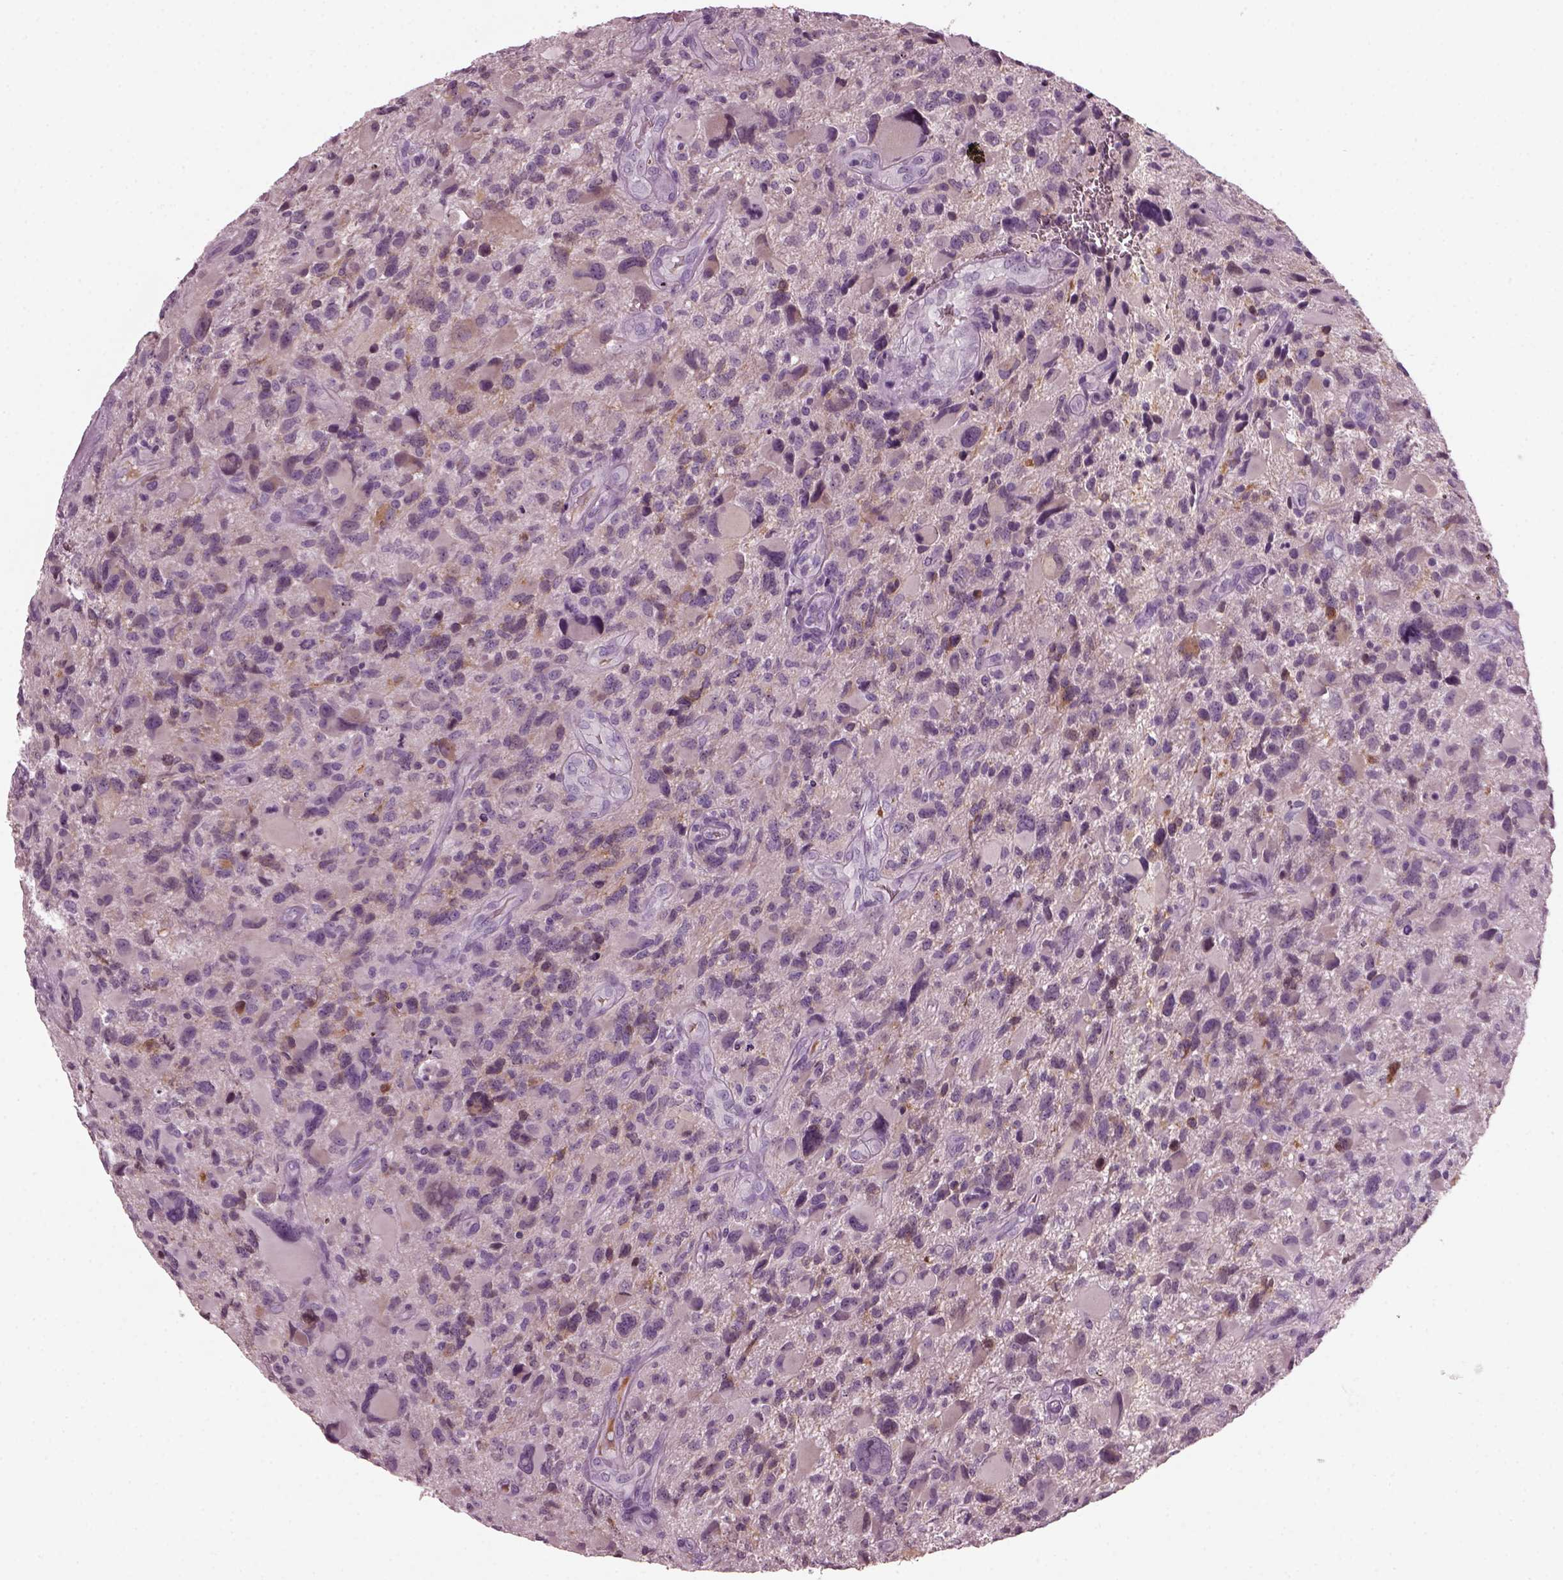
{"staining": {"intensity": "negative", "quantity": "none", "location": "none"}, "tissue": "glioma", "cell_type": "Tumor cells", "image_type": "cancer", "snomed": [{"axis": "morphology", "description": "Glioma, malignant, NOS"}, {"axis": "morphology", "description": "Glioma, malignant, High grade"}, {"axis": "topography", "description": "Brain"}], "caption": "Protein analysis of malignant glioma (high-grade) exhibits no significant expression in tumor cells.", "gene": "DPYSL5", "patient": {"sex": "female", "age": 71}}